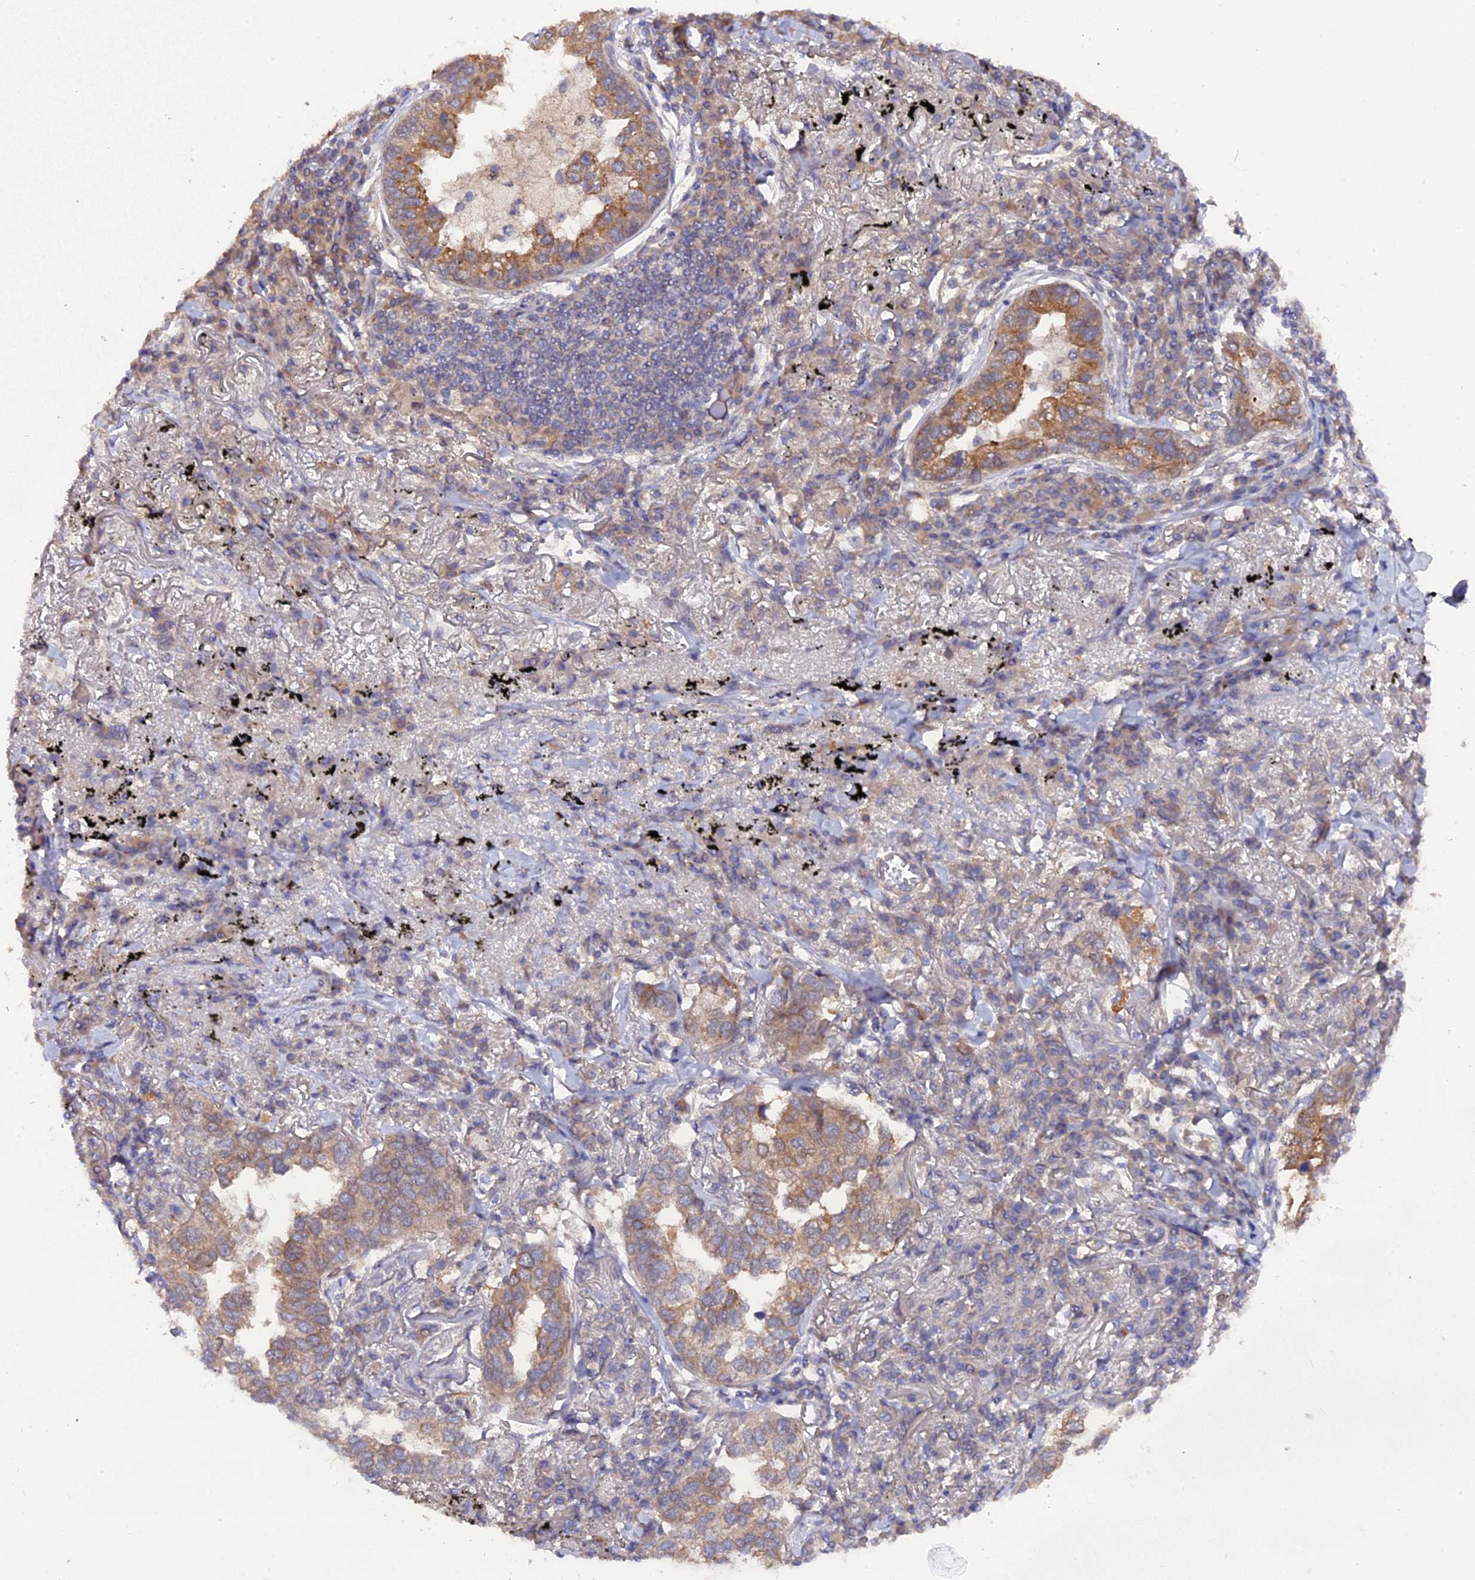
{"staining": {"intensity": "moderate", "quantity": ">75%", "location": "cytoplasmic/membranous"}, "tissue": "lung cancer", "cell_type": "Tumor cells", "image_type": "cancer", "snomed": [{"axis": "morphology", "description": "Adenocarcinoma, NOS"}, {"axis": "topography", "description": "Lung"}], "caption": "An IHC histopathology image of tumor tissue is shown. Protein staining in brown shows moderate cytoplasmic/membranous positivity in adenocarcinoma (lung) within tumor cells. The staining was performed using DAB to visualize the protein expression in brown, while the nuclei were stained in blue with hematoxylin (Magnification: 20x).", "gene": "ZCCHC2", "patient": {"sex": "male", "age": 65}}